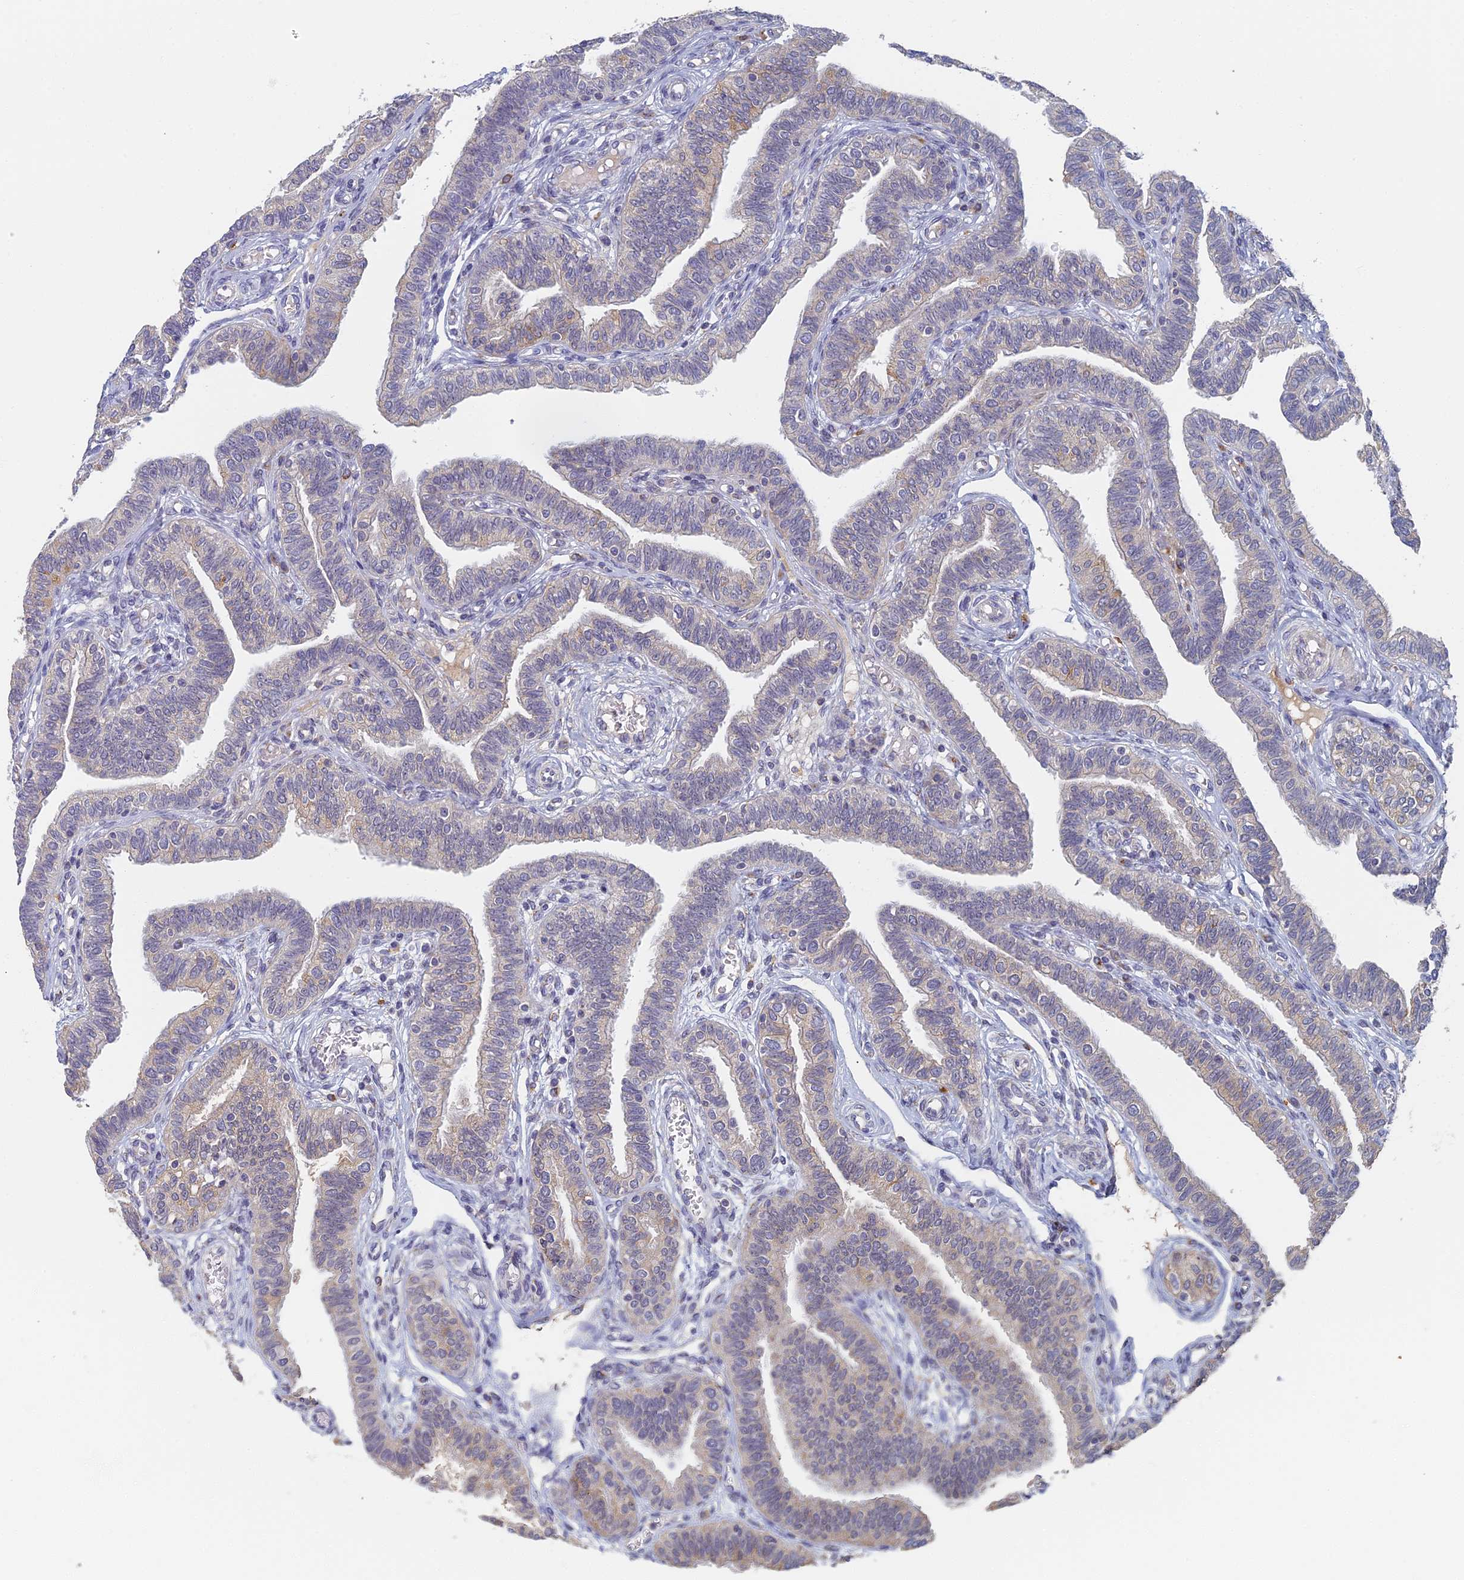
{"staining": {"intensity": "moderate", "quantity": "<25%", "location": "cytoplasmic/membranous"}, "tissue": "fallopian tube", "cell_type": "Glandular cells", "image_type": "normal", "snomed": [{"axis": "morphology", "description": "Normal tissue, NOS"}, {"axis": "topography", "description": "Fallopian tube"}], "caption": "IHC histopathology image of benign fallopian tube stained for a protein (brown), which shows low levels of moderate cytoplasmic/membranous positivity in about <25% of glandular cells.", "gene": "GPATCH1", "patient": {"sex": "female", "age": 39}}